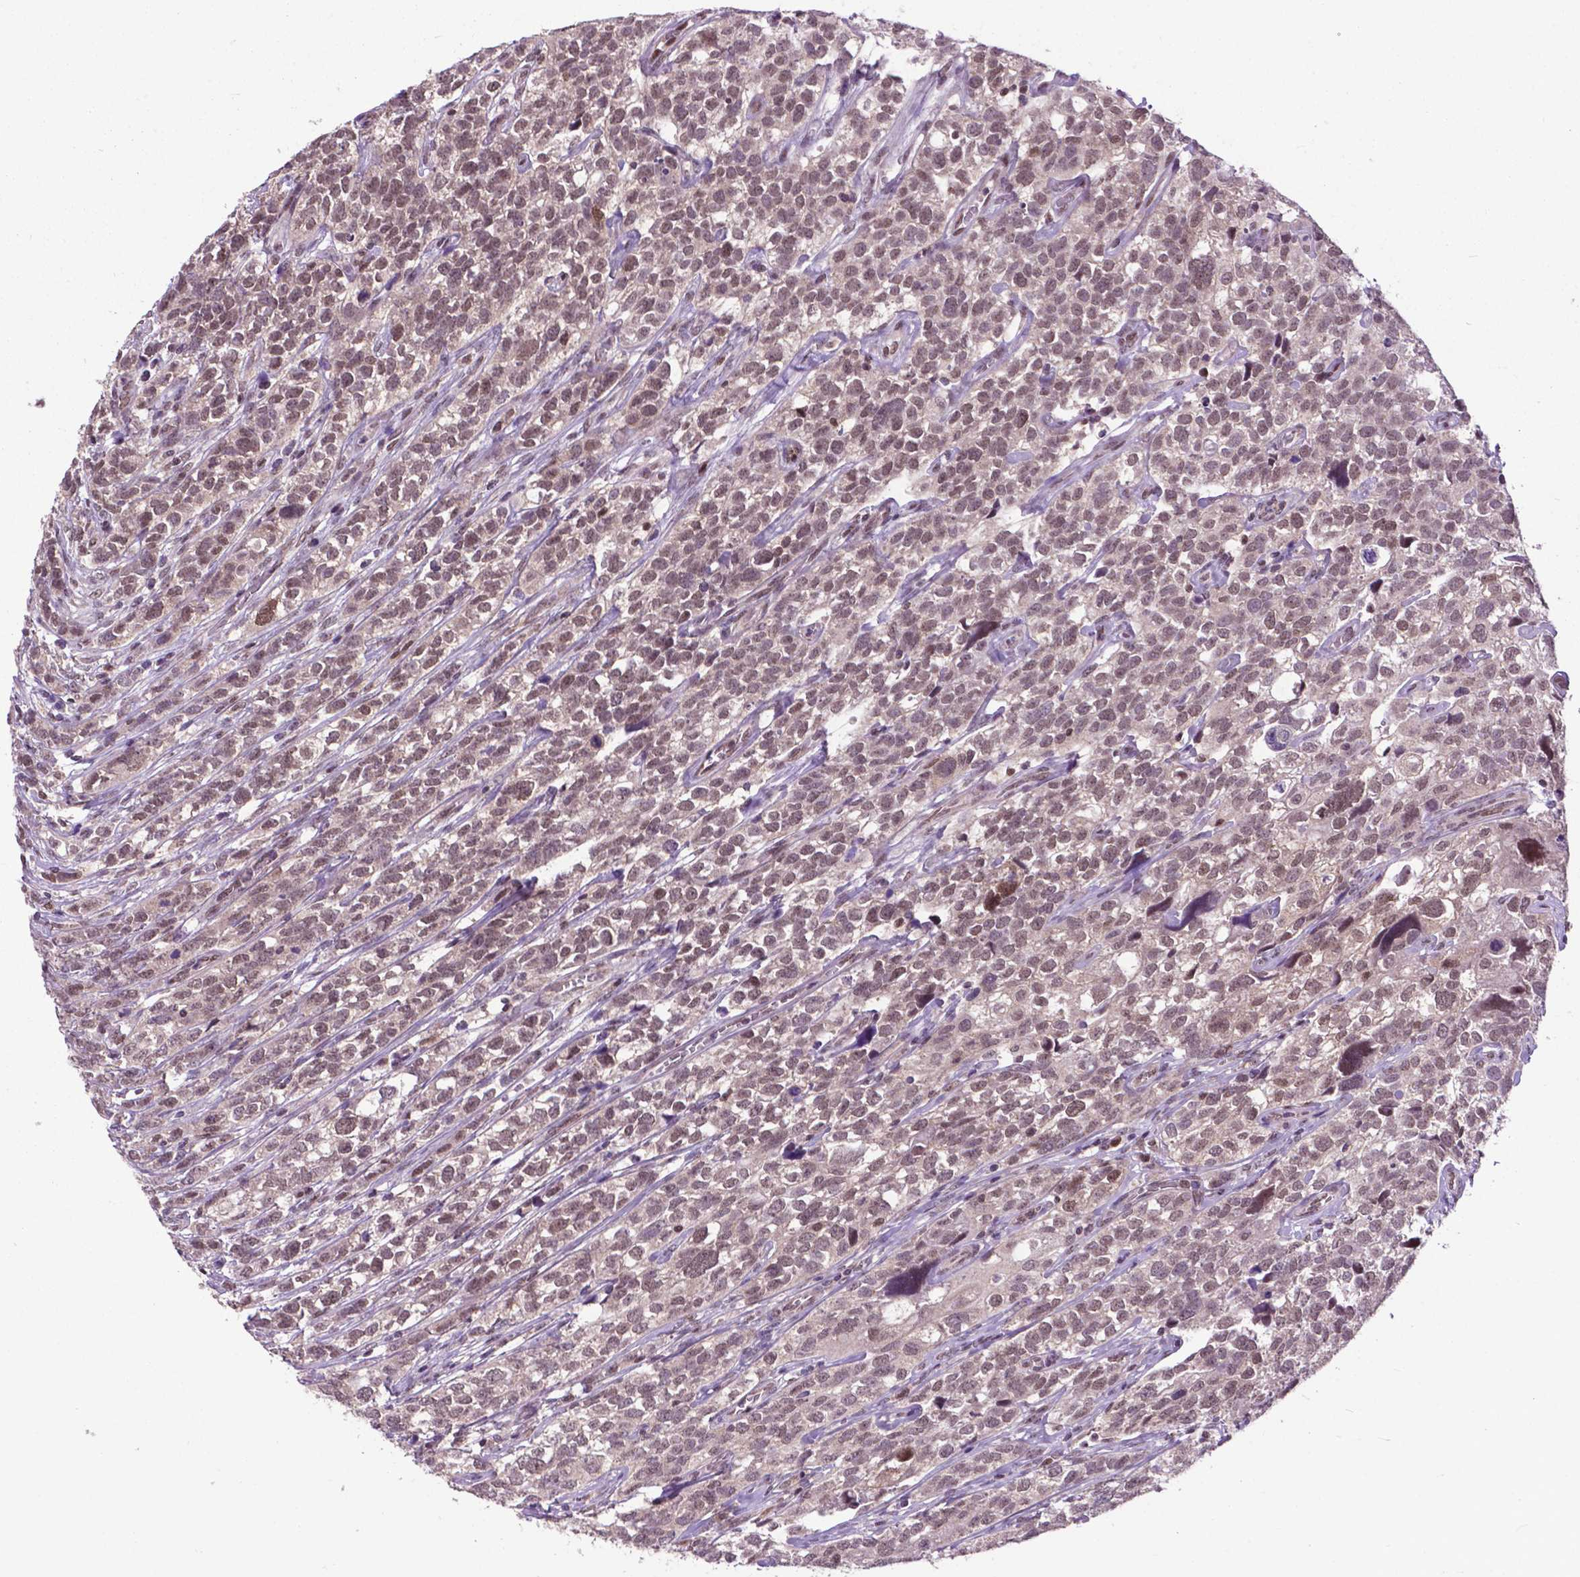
{"staining": {"intensity": "weak", "quantity": ">75%", "location": "nuclear"}, "tissue": "urothelial cancer", "cell_type": "Tumor cells", "image_type": "cancer", "snomed": [{"axis": "morphology", "description": "Urothelial carcinoma, High grade"}, {"axis": "topography", "description": "Urinary bladder"}], "caption": "Weak nuclear expression is appreciated in about >75% of tumor cells in urothelial carcinoma (high-grade).", "gene": "FAF1", "patient": {"sex": "female", "age": 58}}